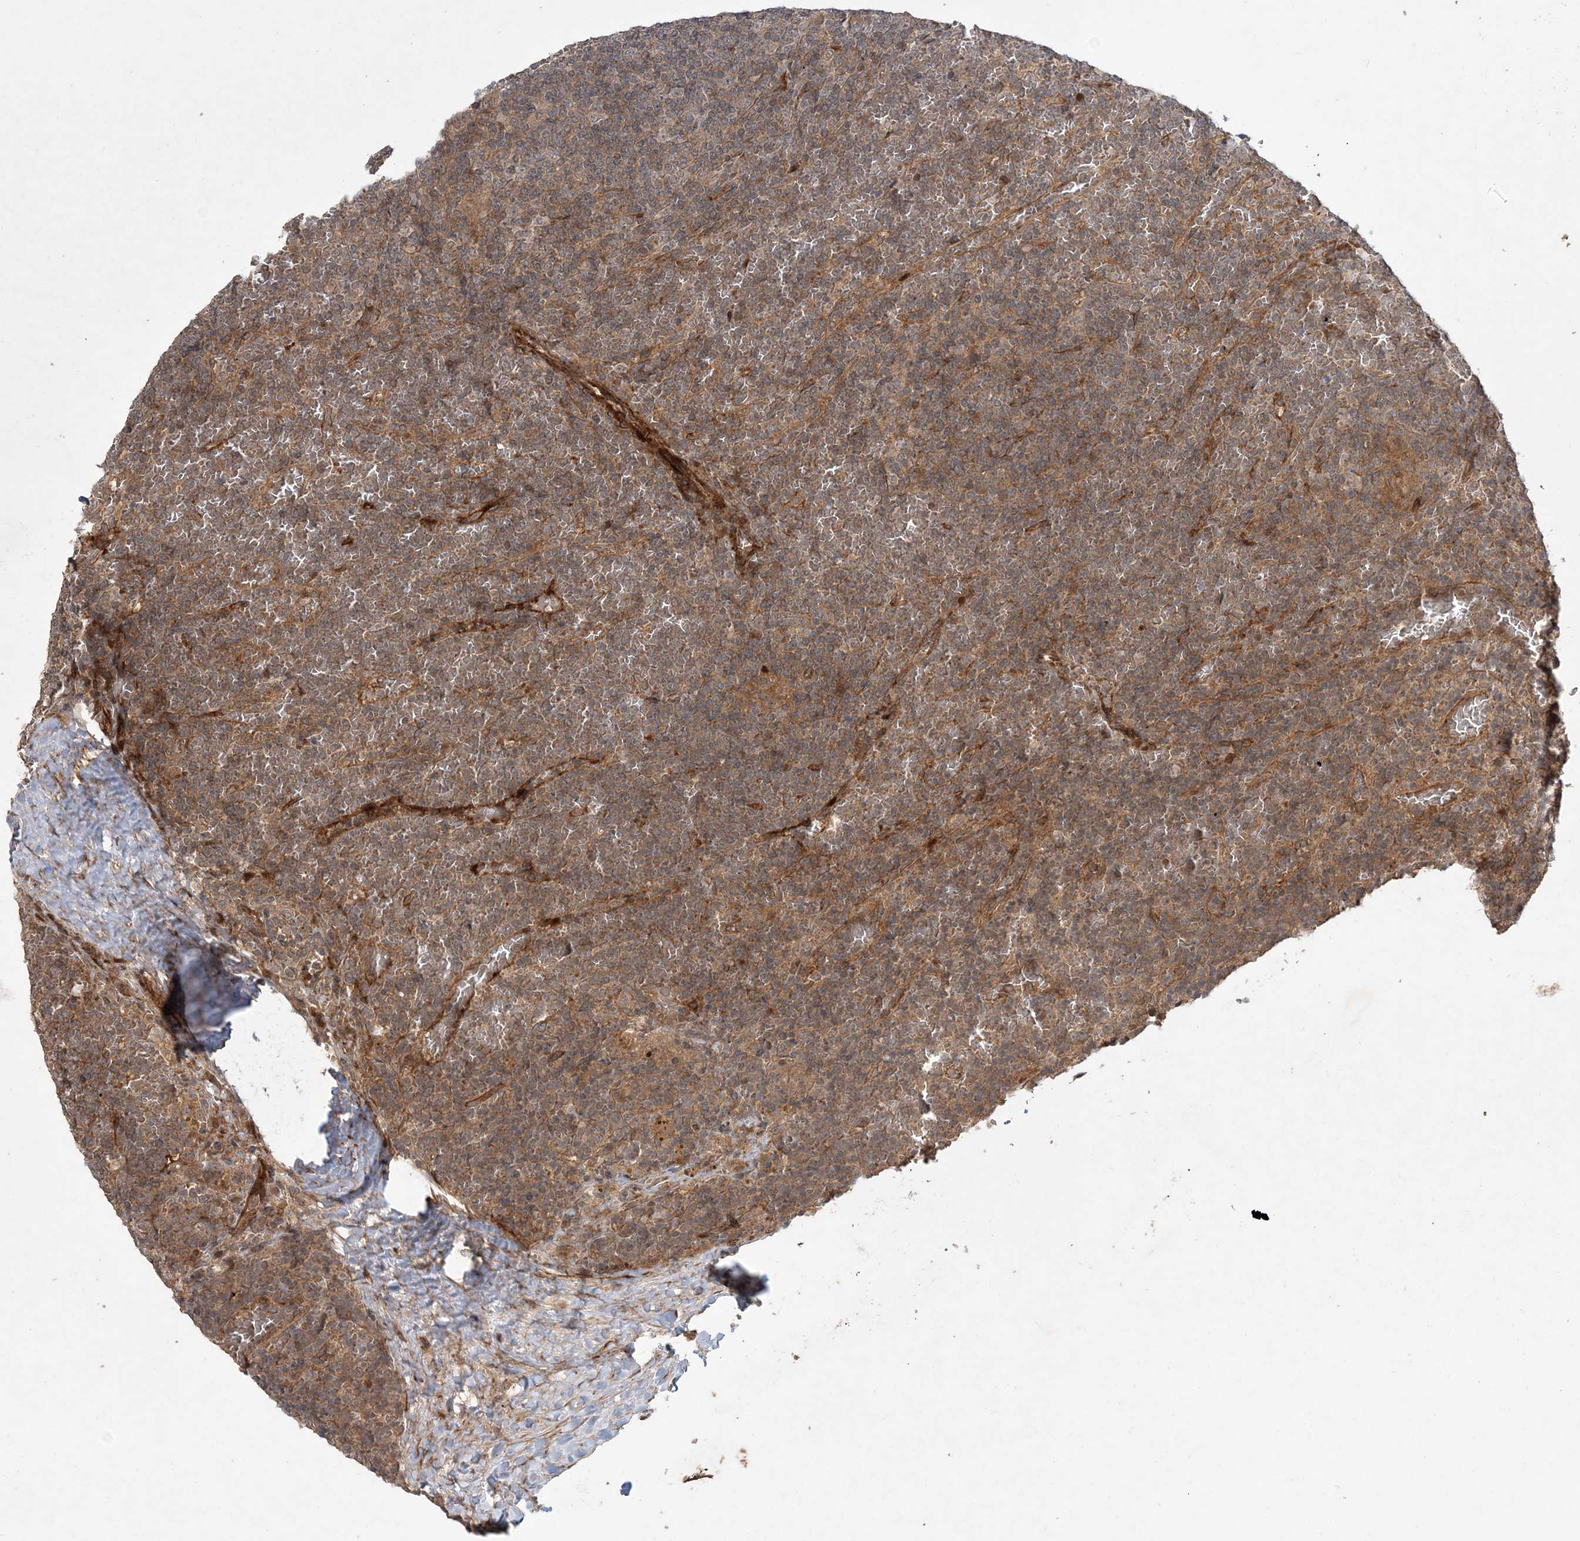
{"staining": {"intensity": "weak", "quantity": ">75%", "location": "cytoplasmic/membranous"}, "tissue": "lymphoma", "cell_type": "Tumor cells", "image_type": "cancer", "snomed": [{"axis": "morphology", "description": "Malignant lymphoma, non-Hodgkin's type, Low grade"}, {"axis": "topography", "description": "Spleen"}], "caption": "Lymphoma stained for a protein shows weak cytoplasmic/membranous positivity in tumor cells. (IHC, brightfield microscopy, high magnification).", "gene": "UBTD2", "patient": {"sex": "female", "age": 19}}